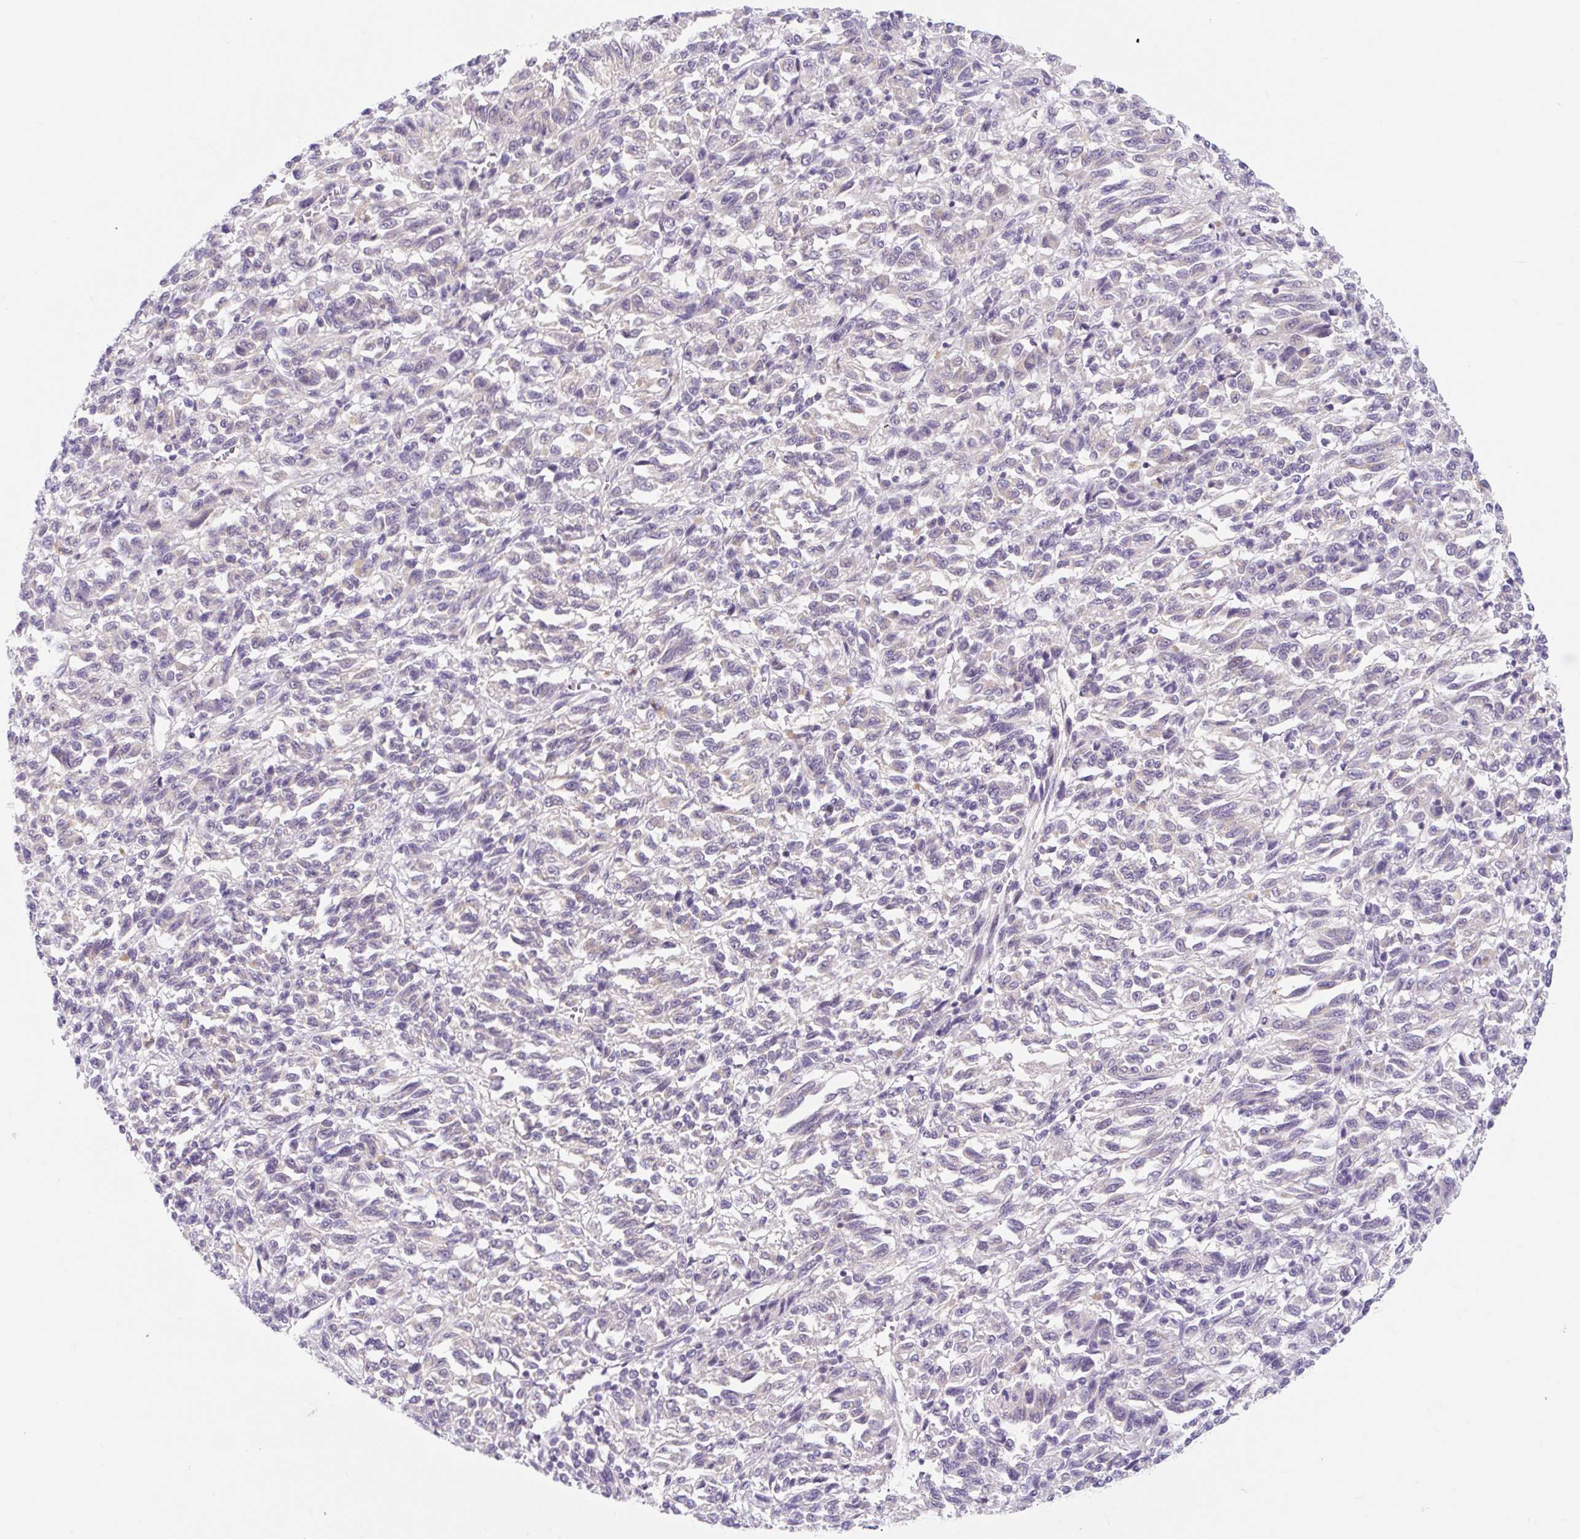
{"staining": {"intensity": "negative", "quantity": "none", "location": "none"}, "tissue": "melanoma", "cell_type": "Tumor cells", "image_type": "cancer", "snomed": [{"axis": "morphology", "description": "Malignant melanoma, Metastatic site"}, {"axis": "topography", "description": "Lung"}], "caption": "The histopathology image displays no significant positivity in tumor cells of melanoma.", "gene": "ITPK1", "patient": {"sex": "male", "age": 64}}